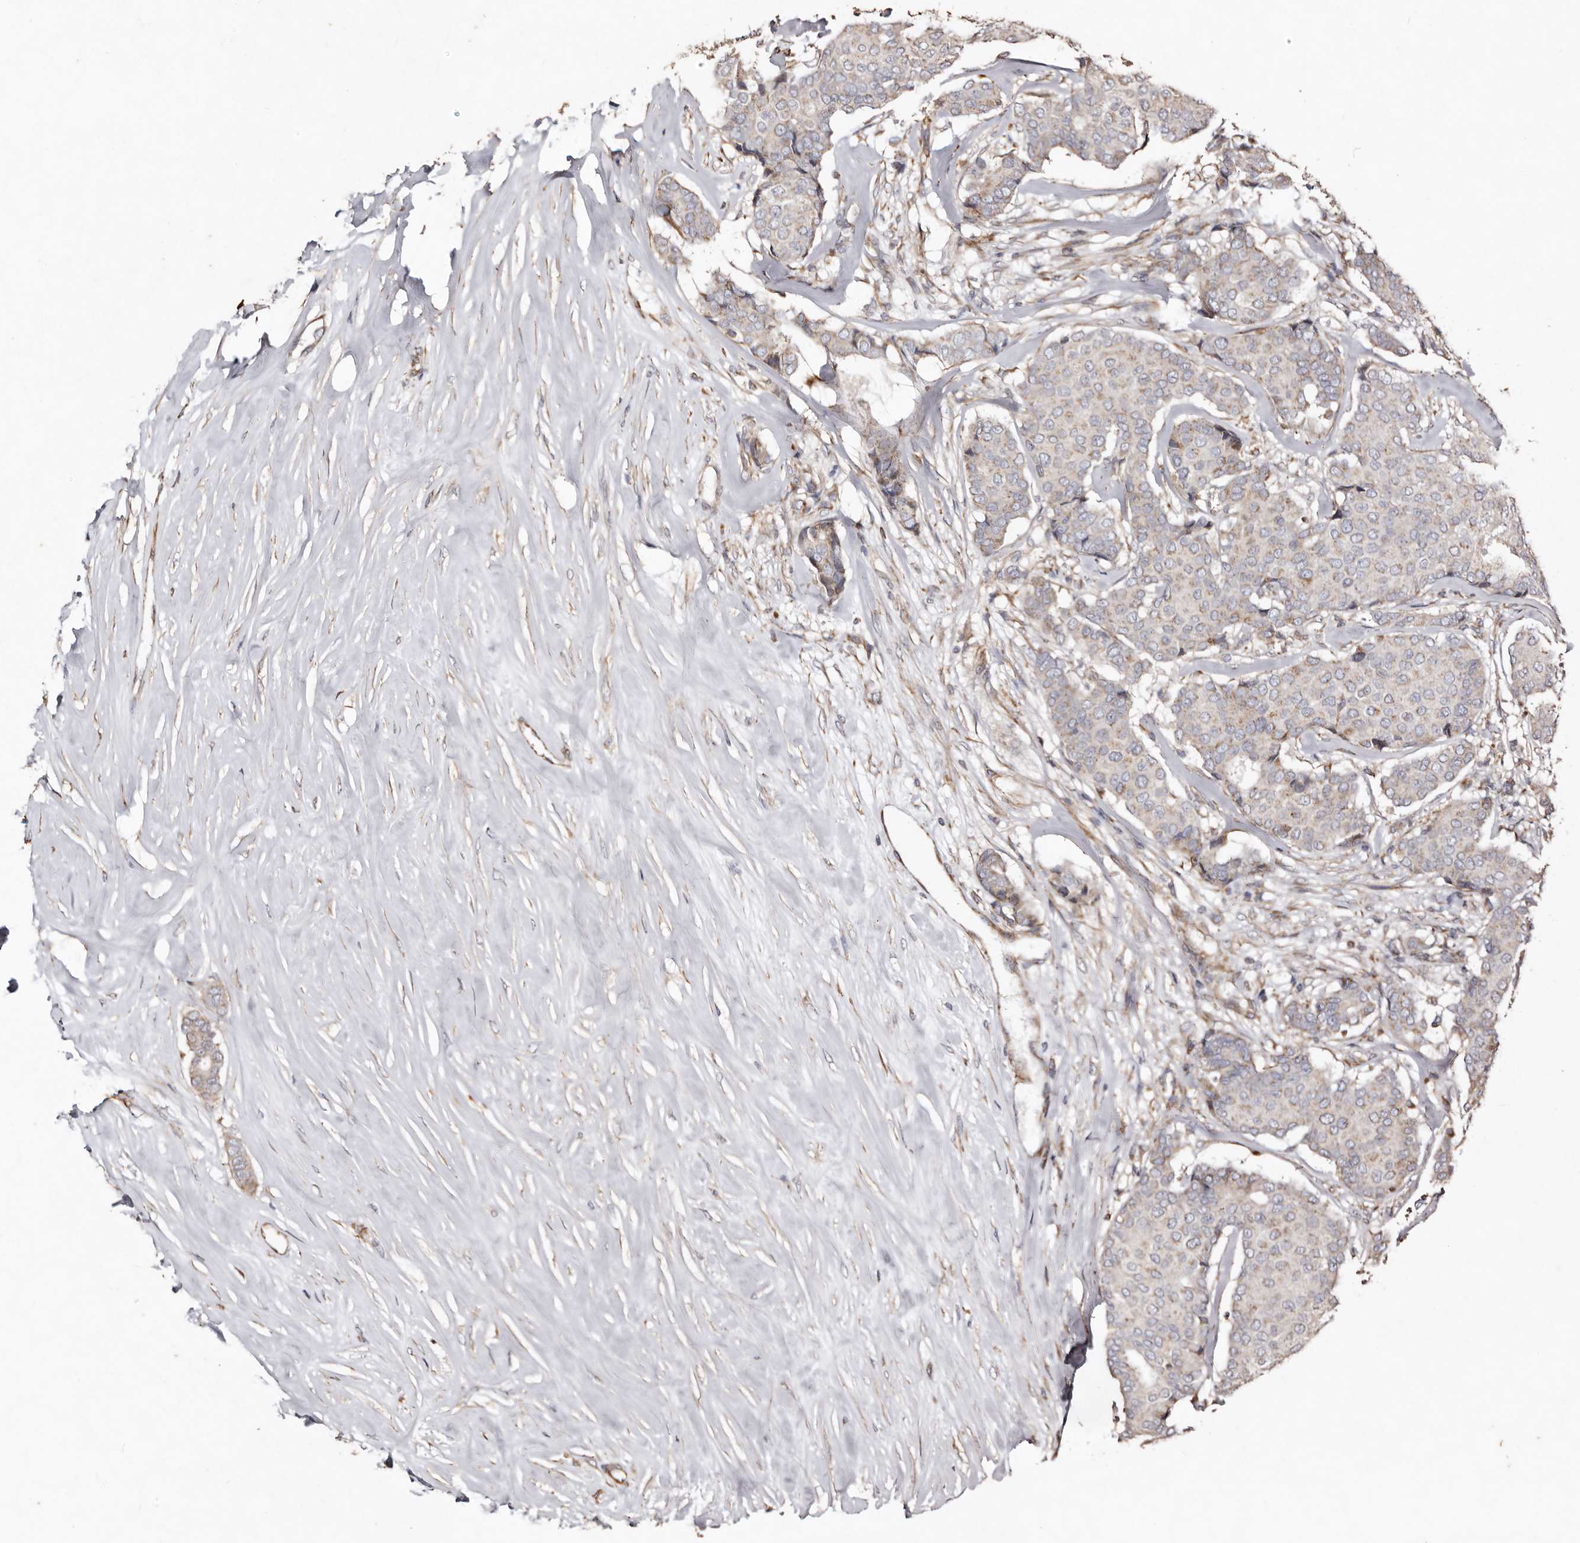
{"staining": {"intensity": "weak", "quantity": "25%-75%", "location": "cytoplasmic/membranous"}, "tissue": "breast cancer", "cell_type": "Tumor cells", "image_type": "cancer", "snomed": [{"axis": "morphology", "description": "Duct carcinoma"}, {"axis": "topography", "description": "Breast"}], "caption": "Protein staining of infiltrating ductal carcinoma (breast) tissue demonstrates weak cytoplasmic/membranous positivity in about 25%-75% of tumor cells.", "gene": "MACC1", "patient": {"sex": "female", "age": 75}}